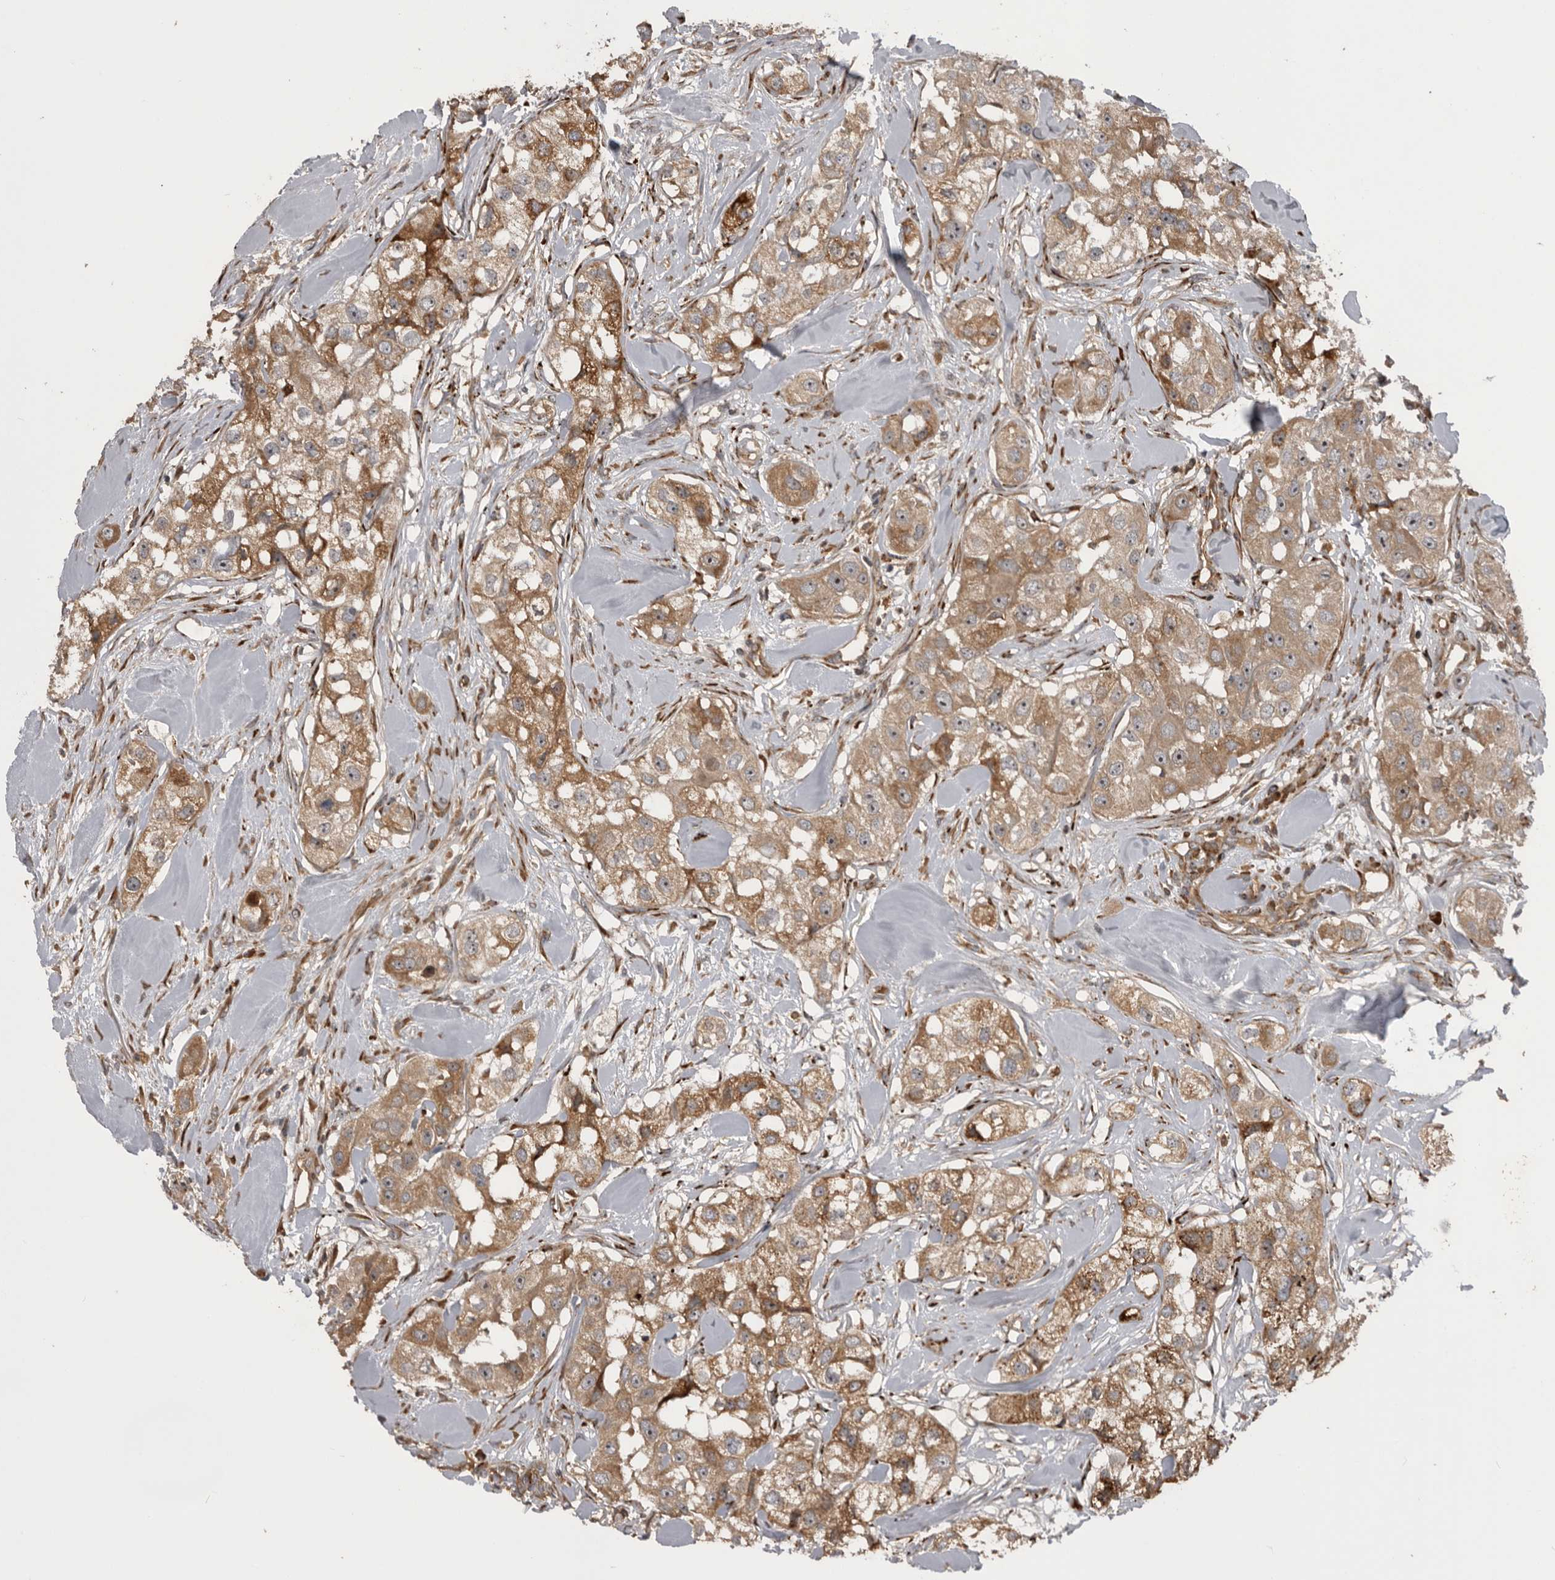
{"staining": {"intensity": "weak", "quantity": ">75%", "location": "cytoplasmic/membranous"}, "tissue": "head and neck cancer", "cell_type": "Tumor cells", "image_type": "cancer", "snomed": [{"axis": "morphology", "description": "Normal tissue, NOS"}, {"axis": "morphology", "description": "Squamous cell carcinoma, NOS"}, {"axis": "topography", "description": "Skeletal muscle"}, {"axis": "topography", "description": "Head-Neck"}], "caption": "Weak cytoplasmic/membranous protein positivity is appreciated in about >75% of tumor cells in head and neck cancer (squamous cell carcinoma). (DAB (3,3'-diaminobenzidine) IHC with brightfield microscopy, high magnification).", "gene": "RAB3GAP2", "patient": {"sex": "male", "age": 51}}